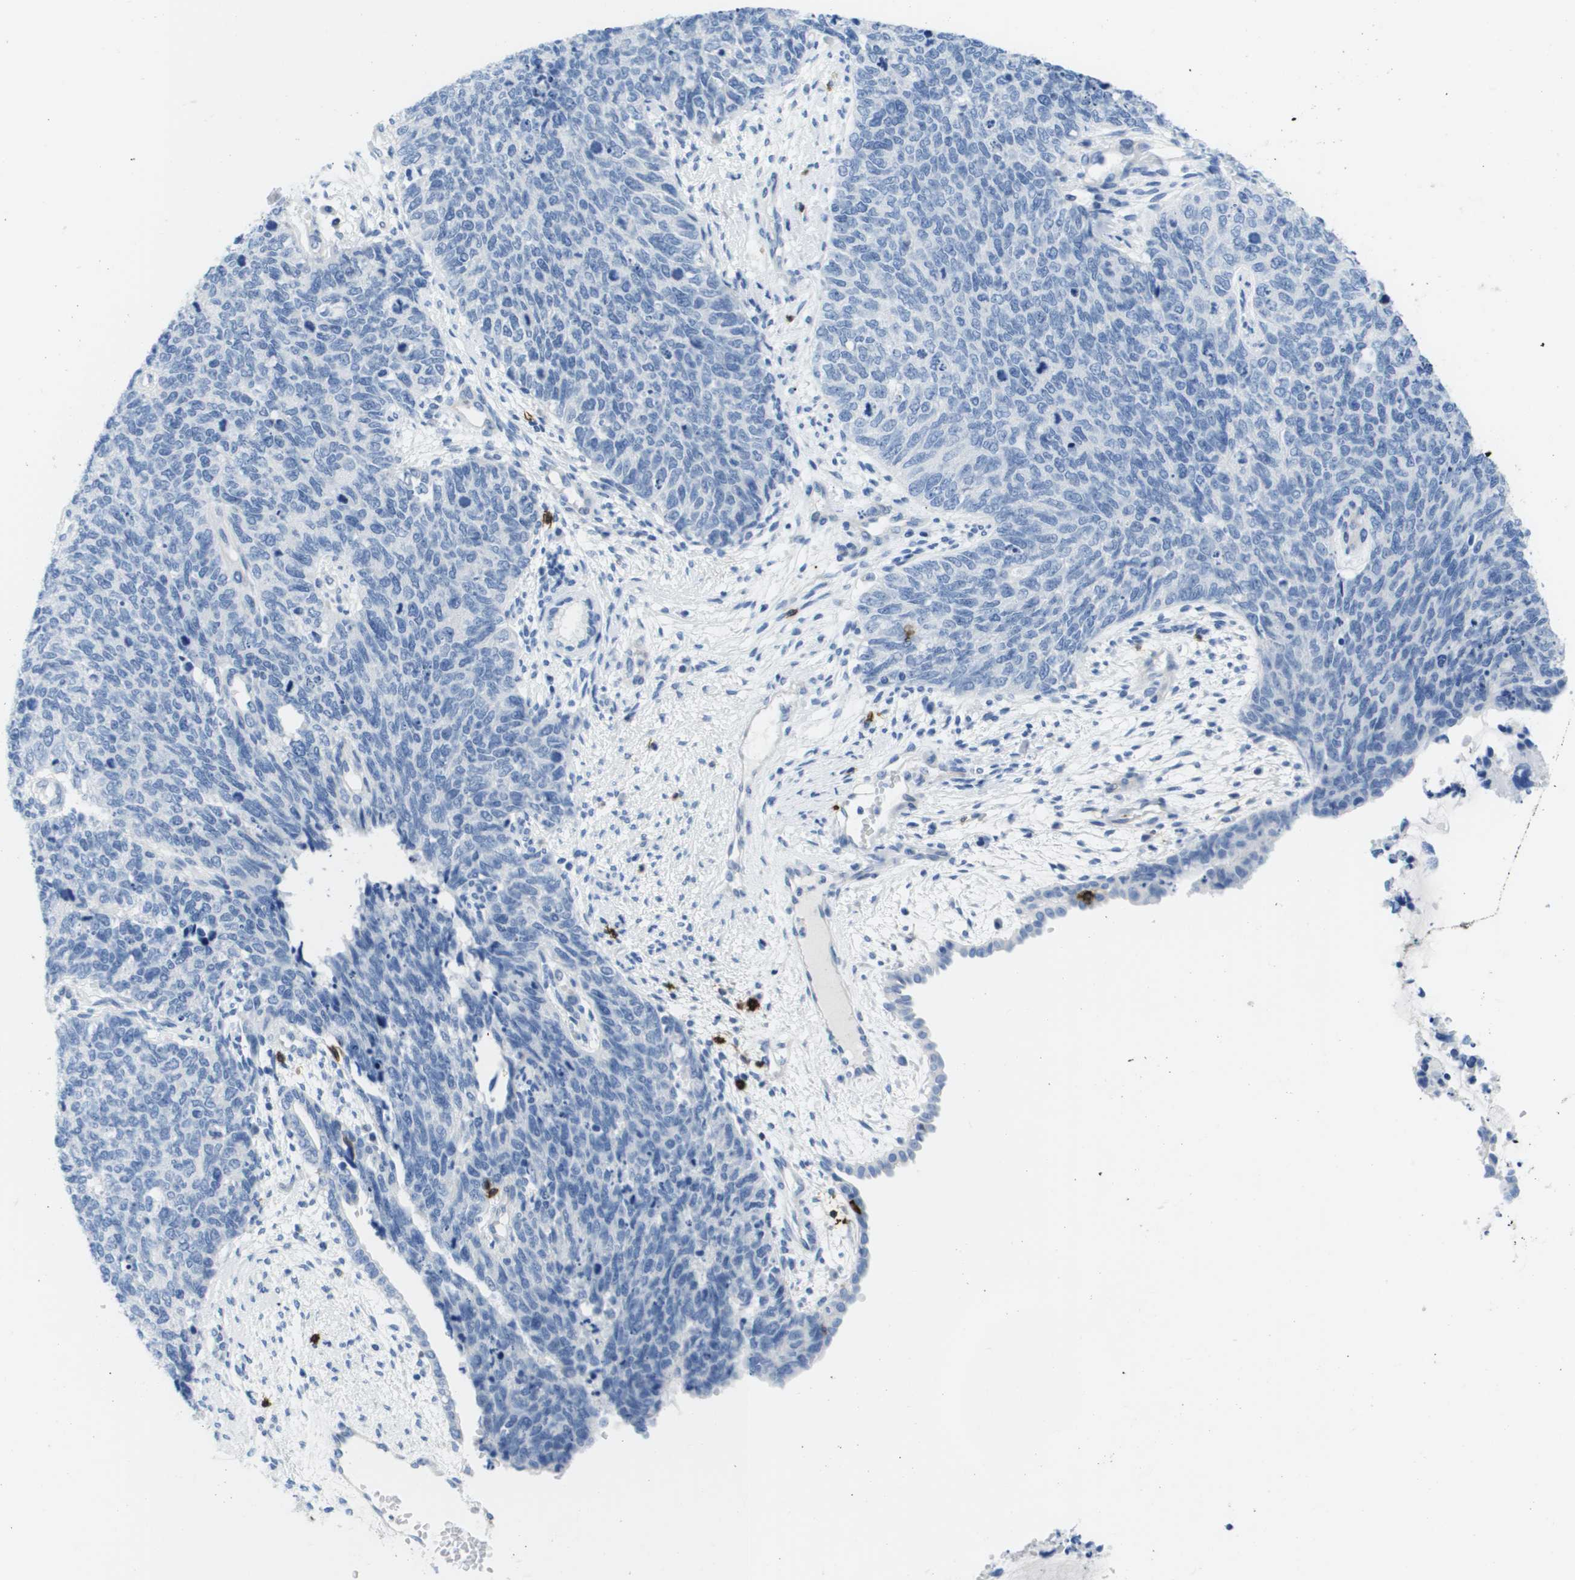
{"staining": {"intensity": "negative", "quantity": "none", "location": "none"}, "tissue": "cervical cancer", "cell_type": "Tumor cells", "image_type": "cancer", "snomed": [{"axis": "morphology", "description": "Squamous cell carcinoma, NOS"}, {"axis": "topography", "description": "Cervix"}], "caption": "Human squamous cell carcinoma (cervical) stained for a protein using immunohistochemistry (IHC) demonstrates no staining in tumor cells.", "gene": "MS4A1", "patient": {"sex": "female", "age": 63}}